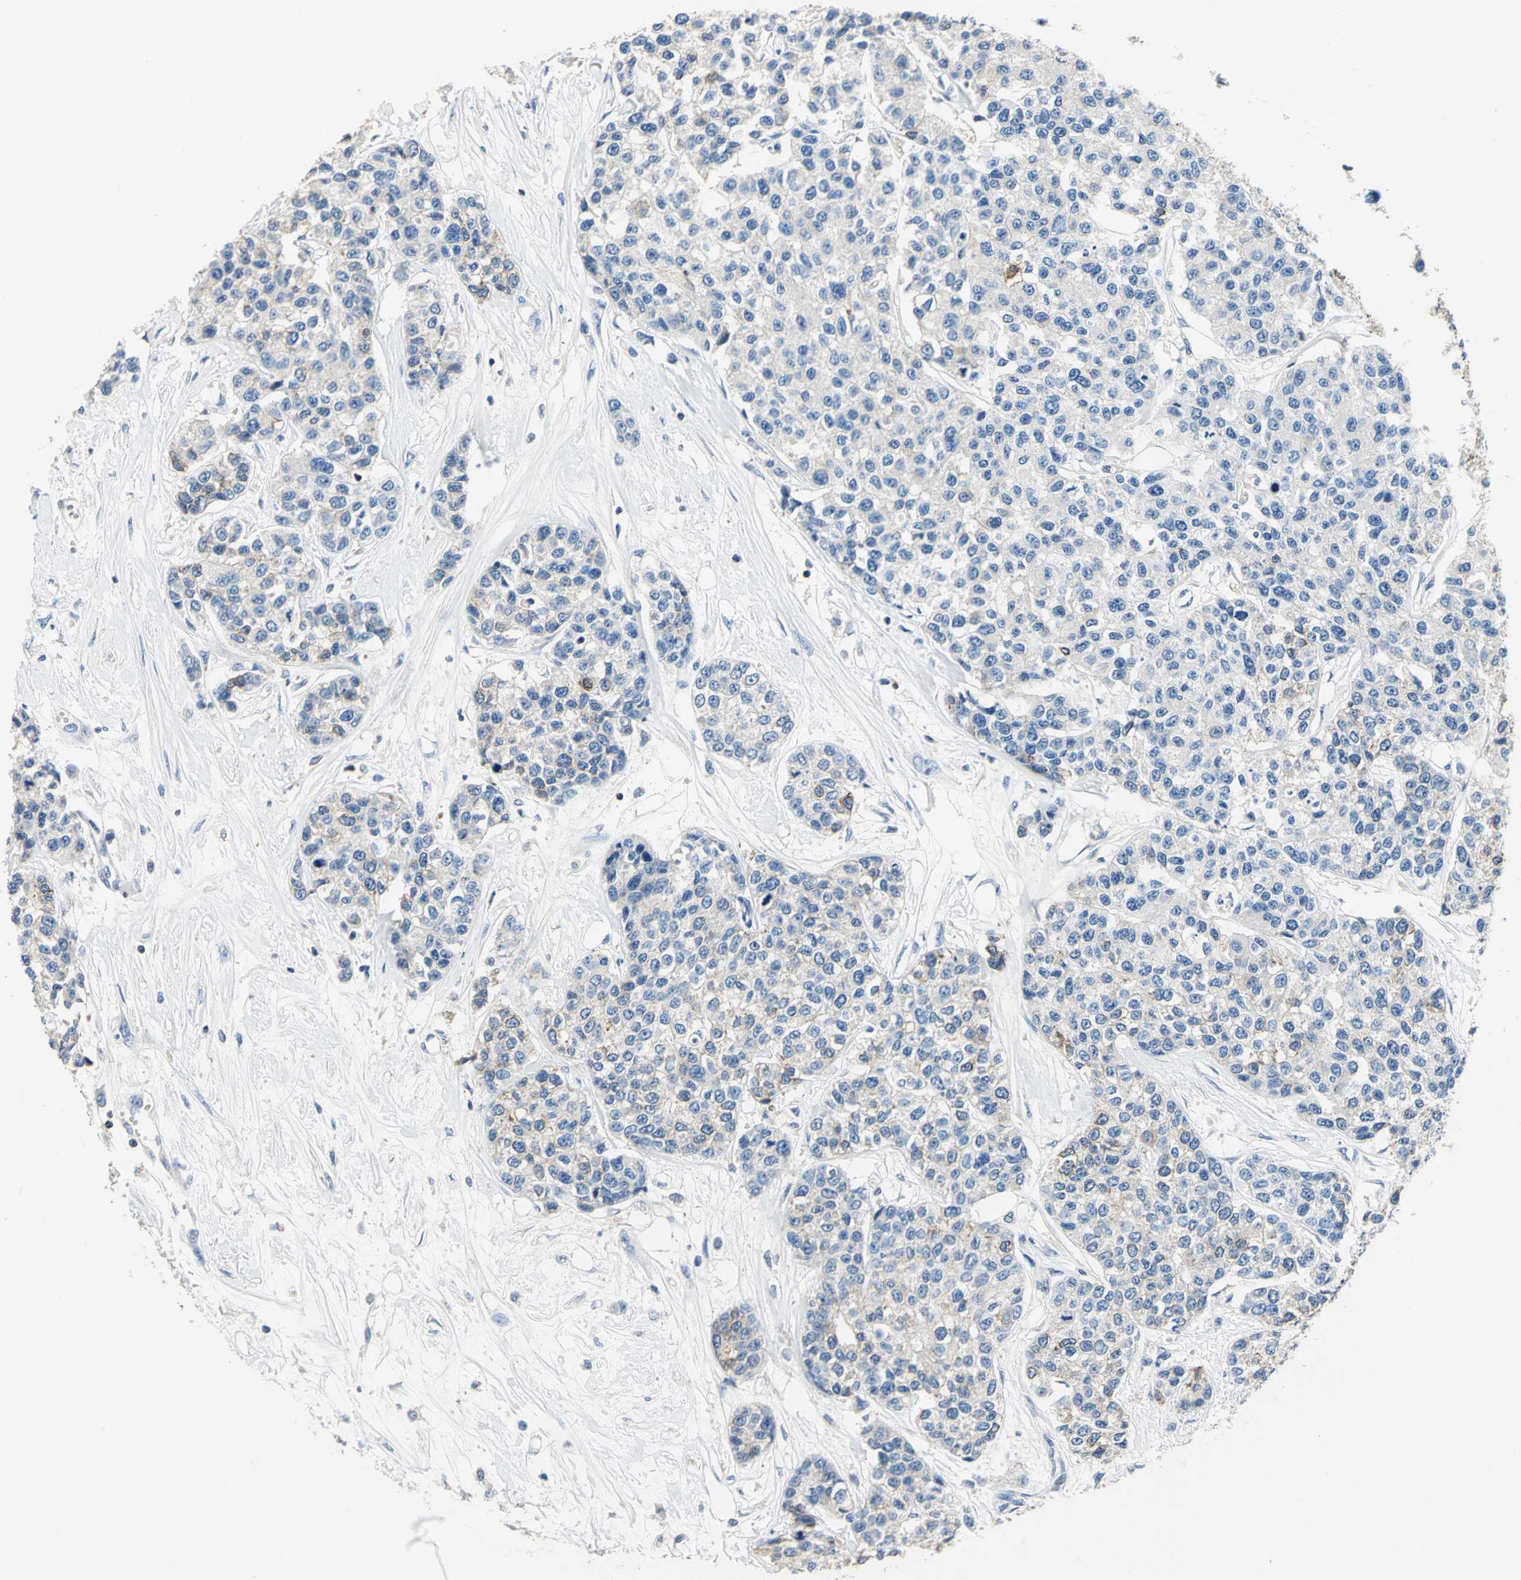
{"staining": {"intensity": "weak", "quantity": "25%-75%", "location": "cytoplasmic/membranous"}, "tissue": "breast cancer", "cell_type": "Tumor cells", "image_type": "cancer", "snomed": [{"axis": "morphology", "description": "Duct carcinoma"}, {"axis": "topography", "description": "Breast"}], "caption": "A low amount of weak cytoplasmic/membranous positivity is appreciated in approximately 25%-75% of tumor cells in intraductal carcinoma (breast) tissue.", "gene": "SEPTIN6", "patient": {"sex": "female", "age": 51}}